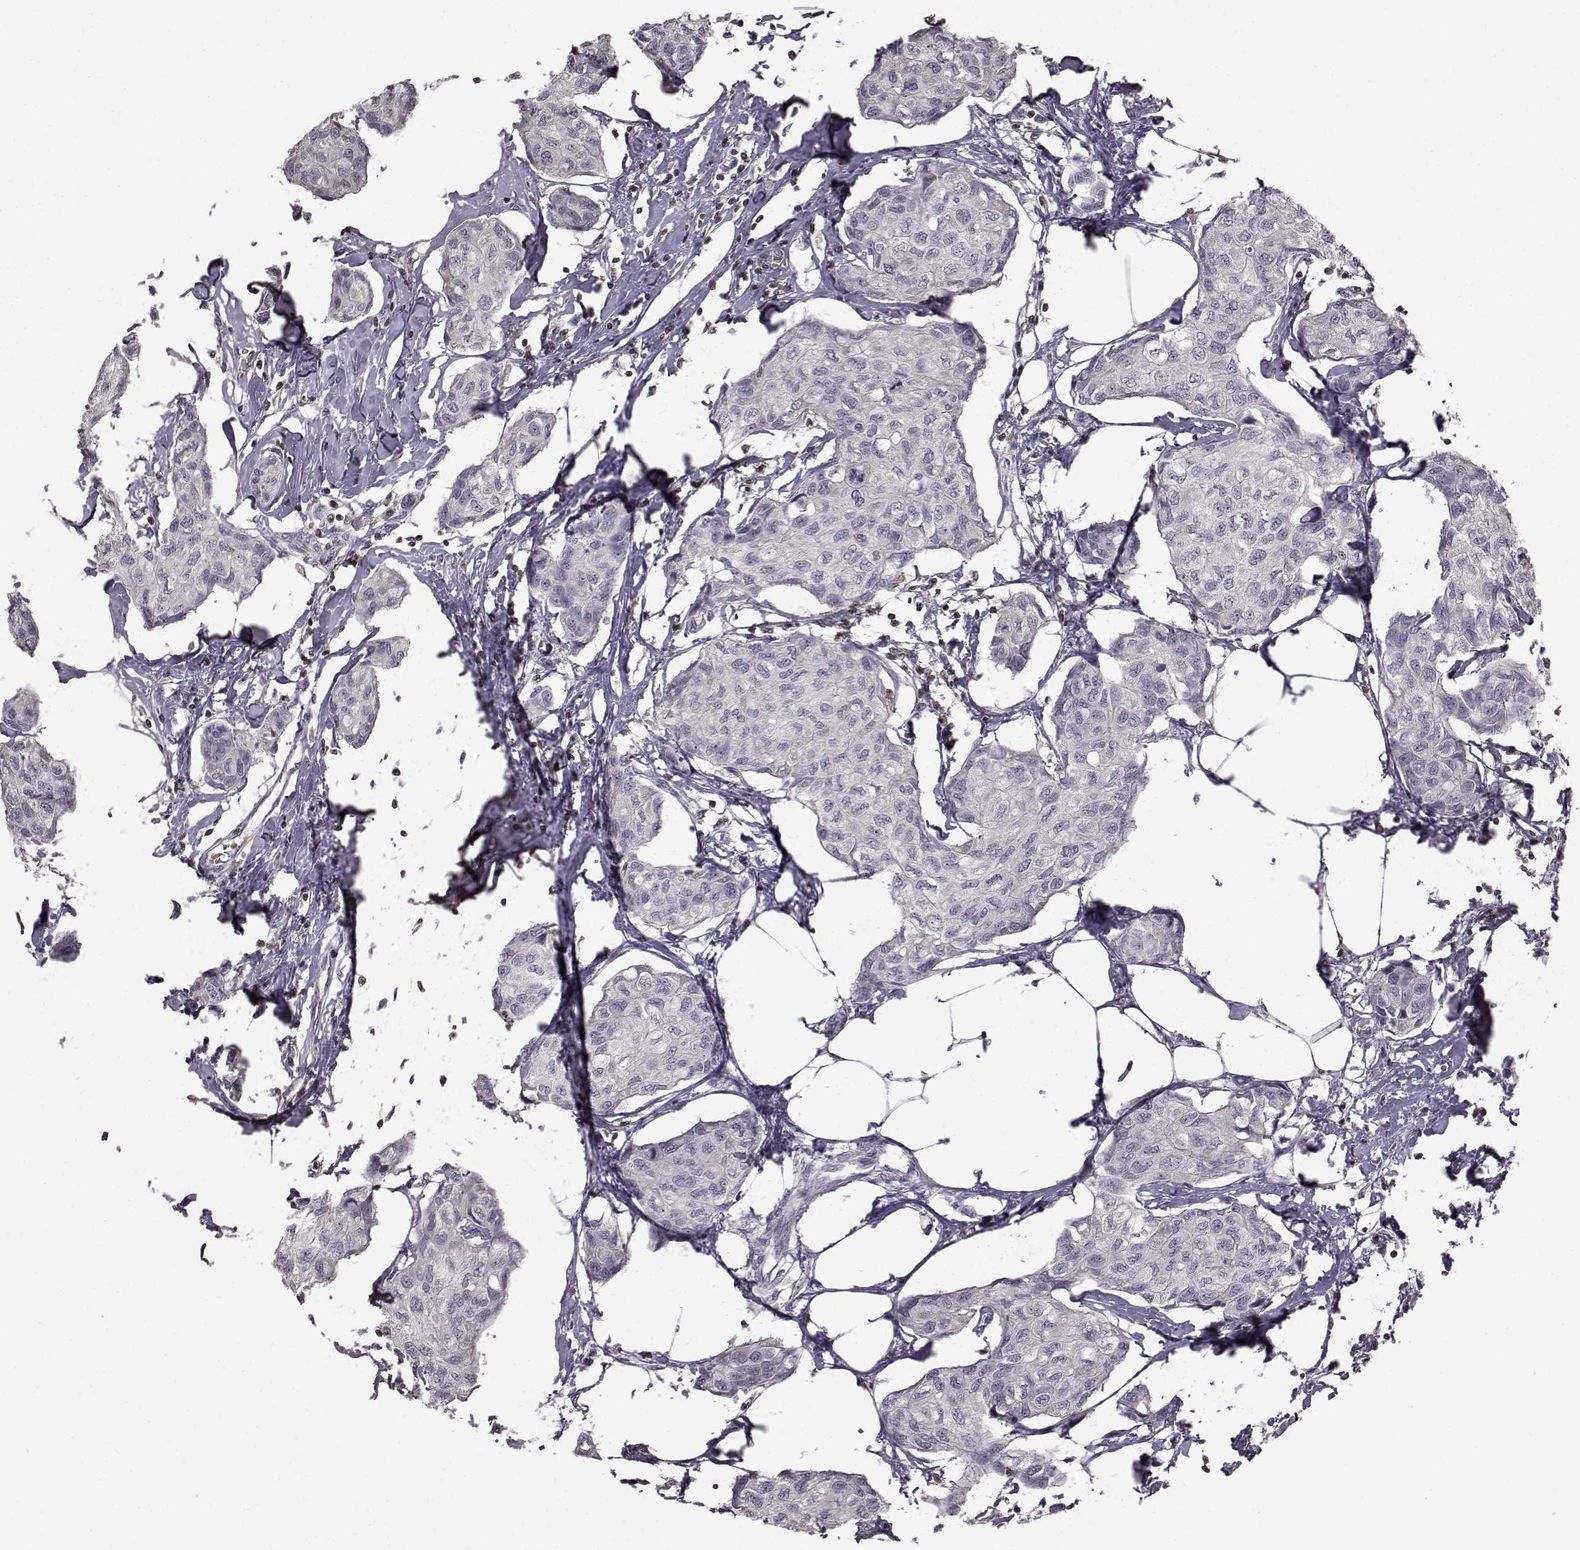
{"staining": {"intensity": "negative", "quantity": "none", "location": "none"}, "tissue": "breast cancer", "cell_type": "Tumor cells", "image_type": "cancer", "snomed": [{"axis": "morphology", "description": "Duct carcinoma"}, {"axis": "topography", "description": "Breast"}], "caption": "The photomicrograph shows no significant staining in tumor cells of breast intraductal carcinoma.", "gene": "DOK2", "patient": {"sex": "female", "age": 80}}